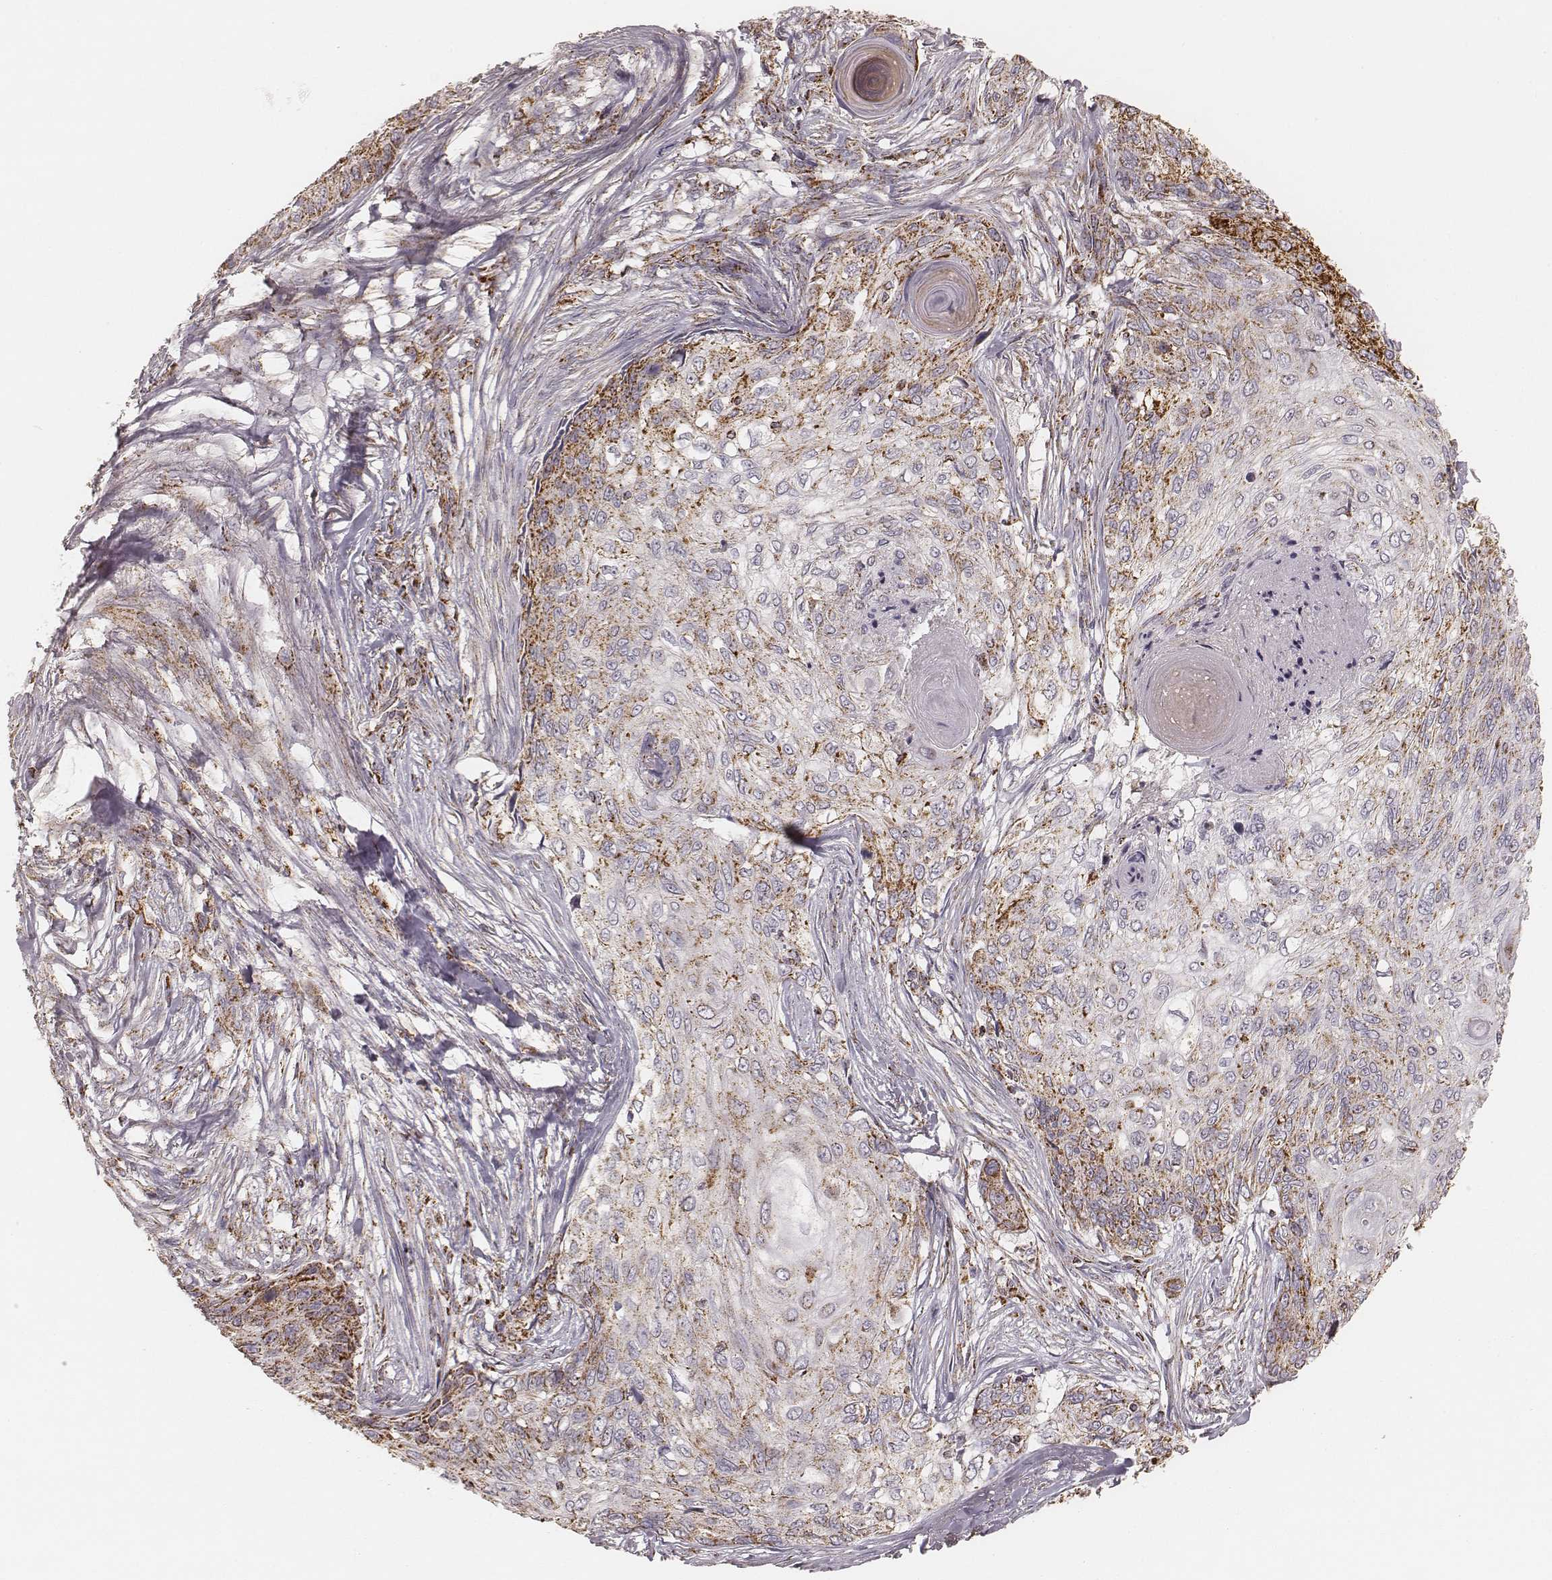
{"staining": {"intensity": "strong", "quantity": ">75%", "location": "cytoplasmic/membranous"}, "tissue": "skin cancer", "cell_type": "Tumor cells", "image_type": "cancer", "snomed": [{"axis": "morphology", "description": "Squamous cell carcinoma, NOS"}, {"axis": "topography", "description": "Skin"}], "caption": "Protein analysis of skin squamous cell carcinoma tissue displays strong cytoplasmic/membranous staining in about >75% of tumor cells.", "gene": "CS", "patient": {"sex": "male", "age": 92}}